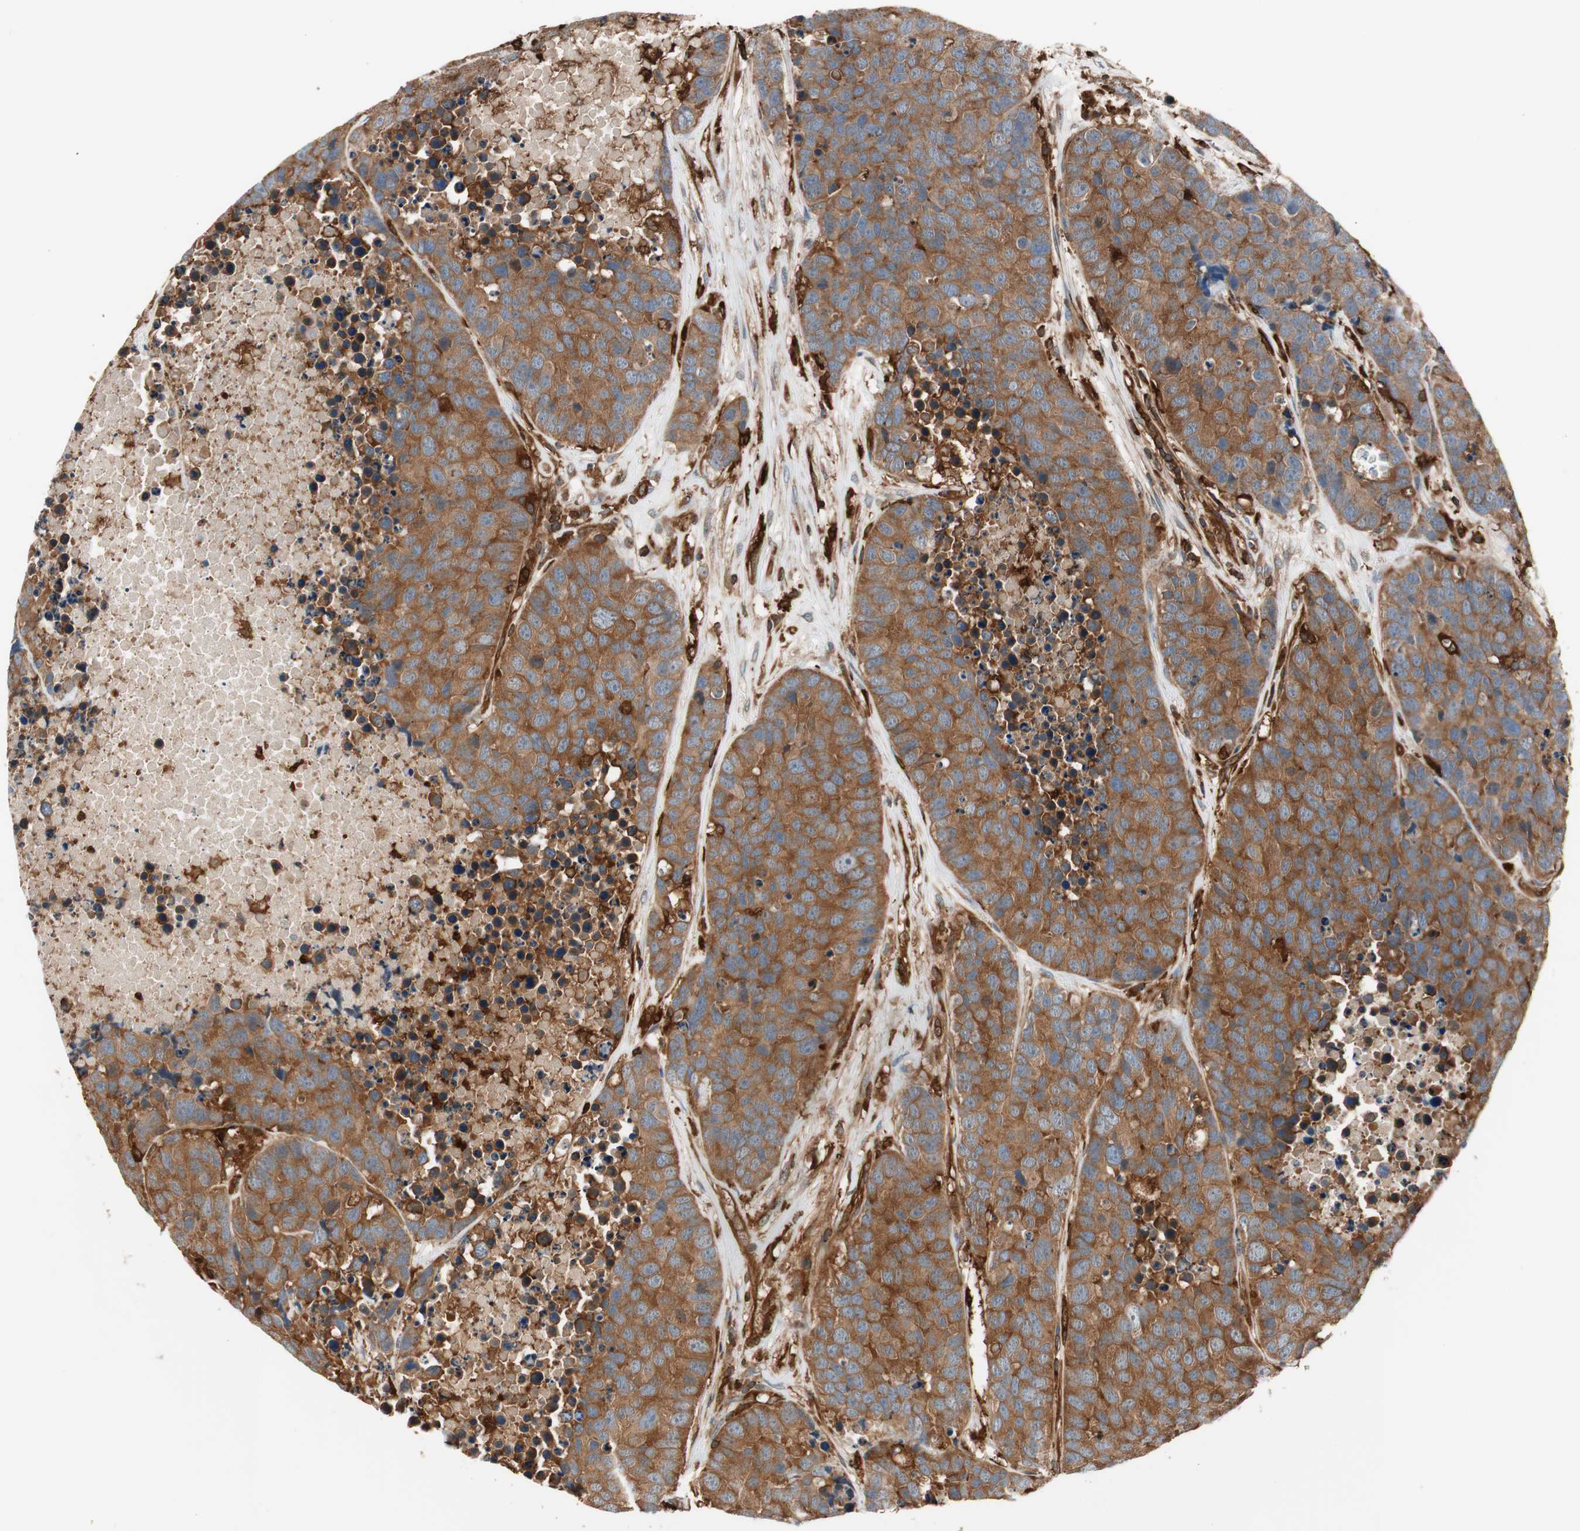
{"staining": {"intensity": "strong", "quantity": ">75%", "location": "cytoplasmic/membranous"}, "tissue": "carcinoid", "cell_type": "Tumor cells", "image_type": "cancer", "snomed": [{"axis": "morphology", "description": "Carcinoid, malignant, NOS"}, {"axis": "topography", "description": "Lung"}], "caption": "Carcinoid stained with a protein marker shows strong staining in tumor cells.", "gene": "VASP", "patient": {"sex": "male", "age": 60}}